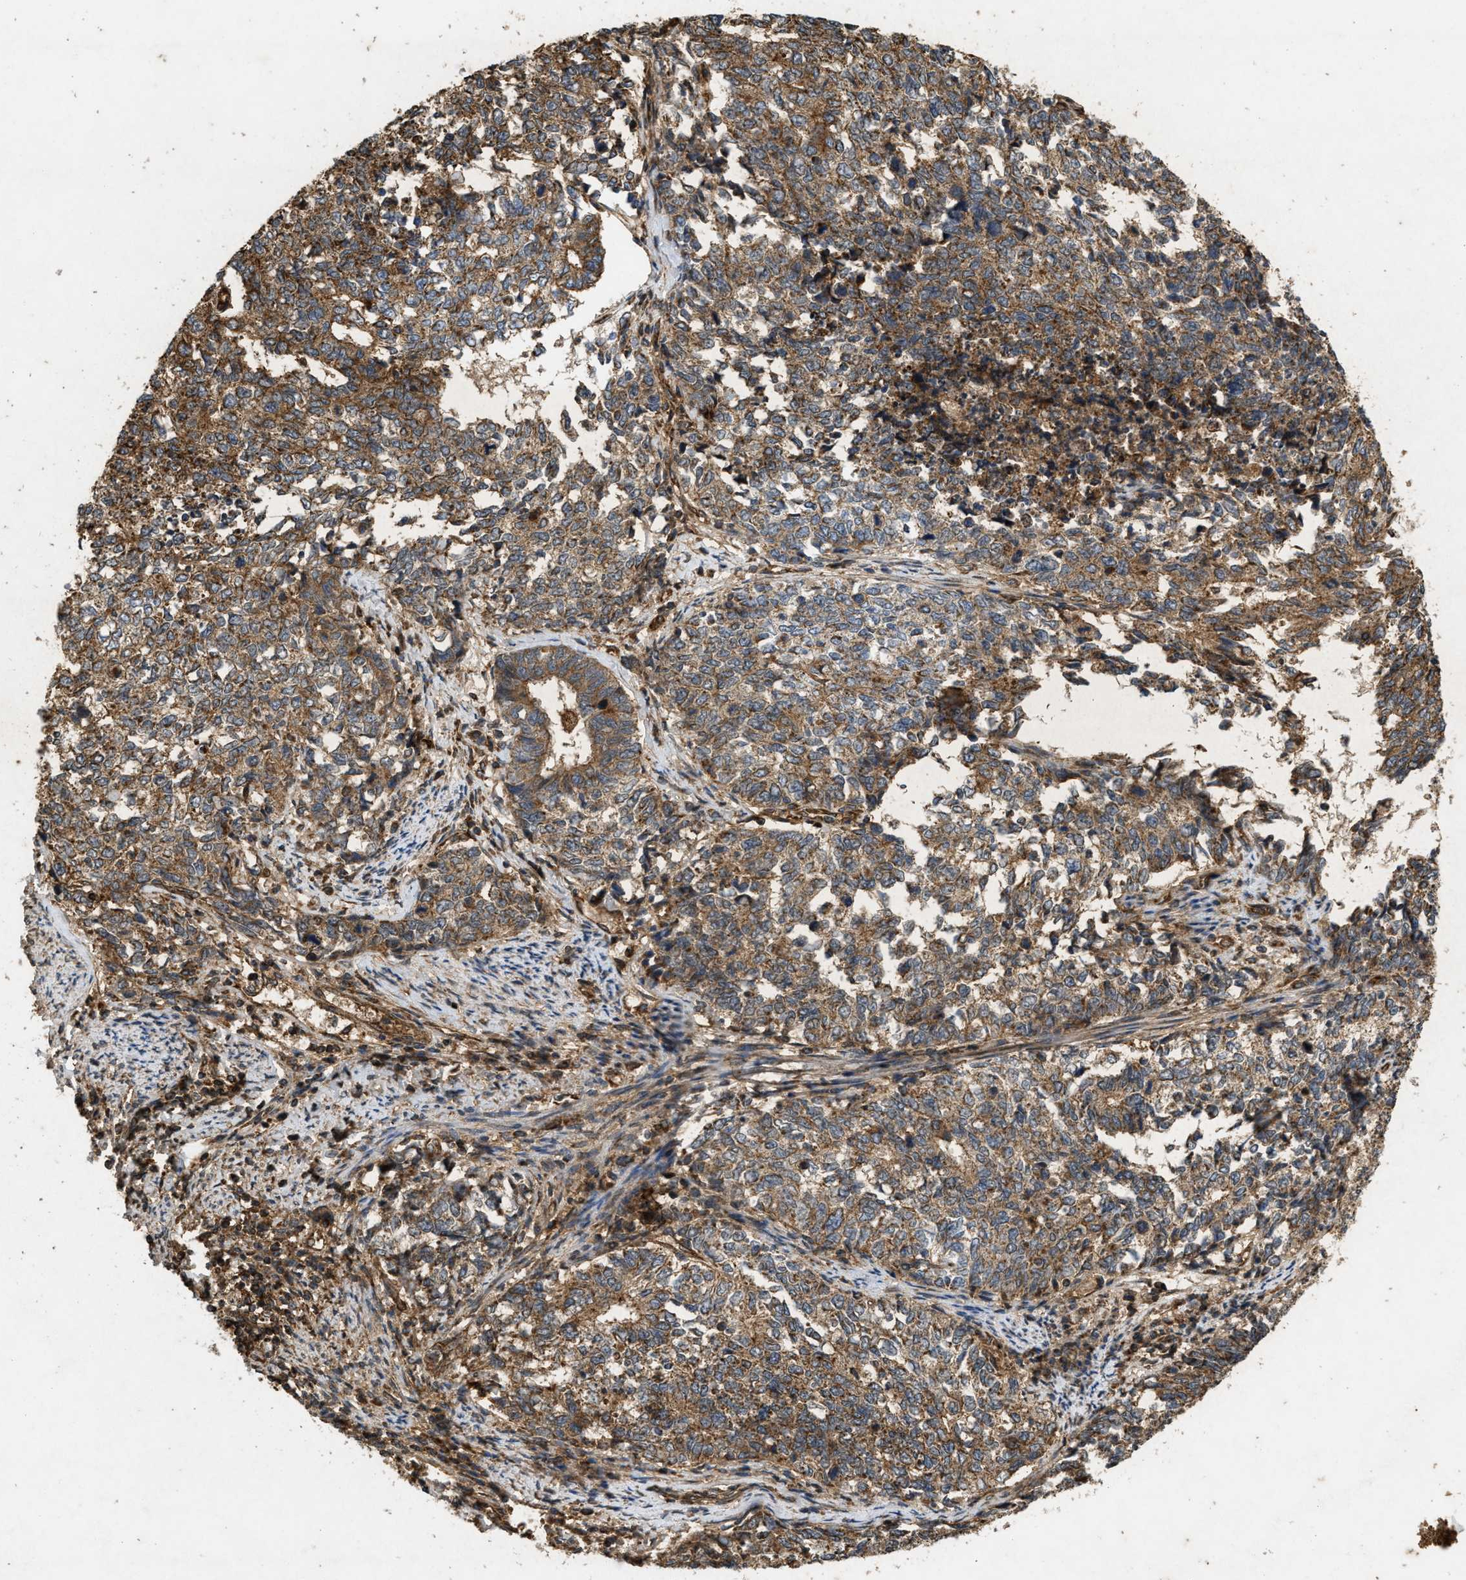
{"staining": {"intensity": "moderate", "quantity": ">75%", "location": "cytoplasmic/membranous"}, "tissue": "cervical cancer", "cell_type": "Tumor cells", "image_type": "cancer", "snomed": [{"axis": "morphology", "description": "Squamous cell carcinoma, NOS"}, {"axis": "topography", "description": "Cervix"}], "caption": "Protein expression analysis of human cervical cancer reveals moderate cytoplasmic/membranous positivity in approximately >75% of tumor cells. (brown staining indicates protein expression, while blue staining denotes nuclei).", "gene": "GNB4", "patient": {"sex": "female", "age": 63}}